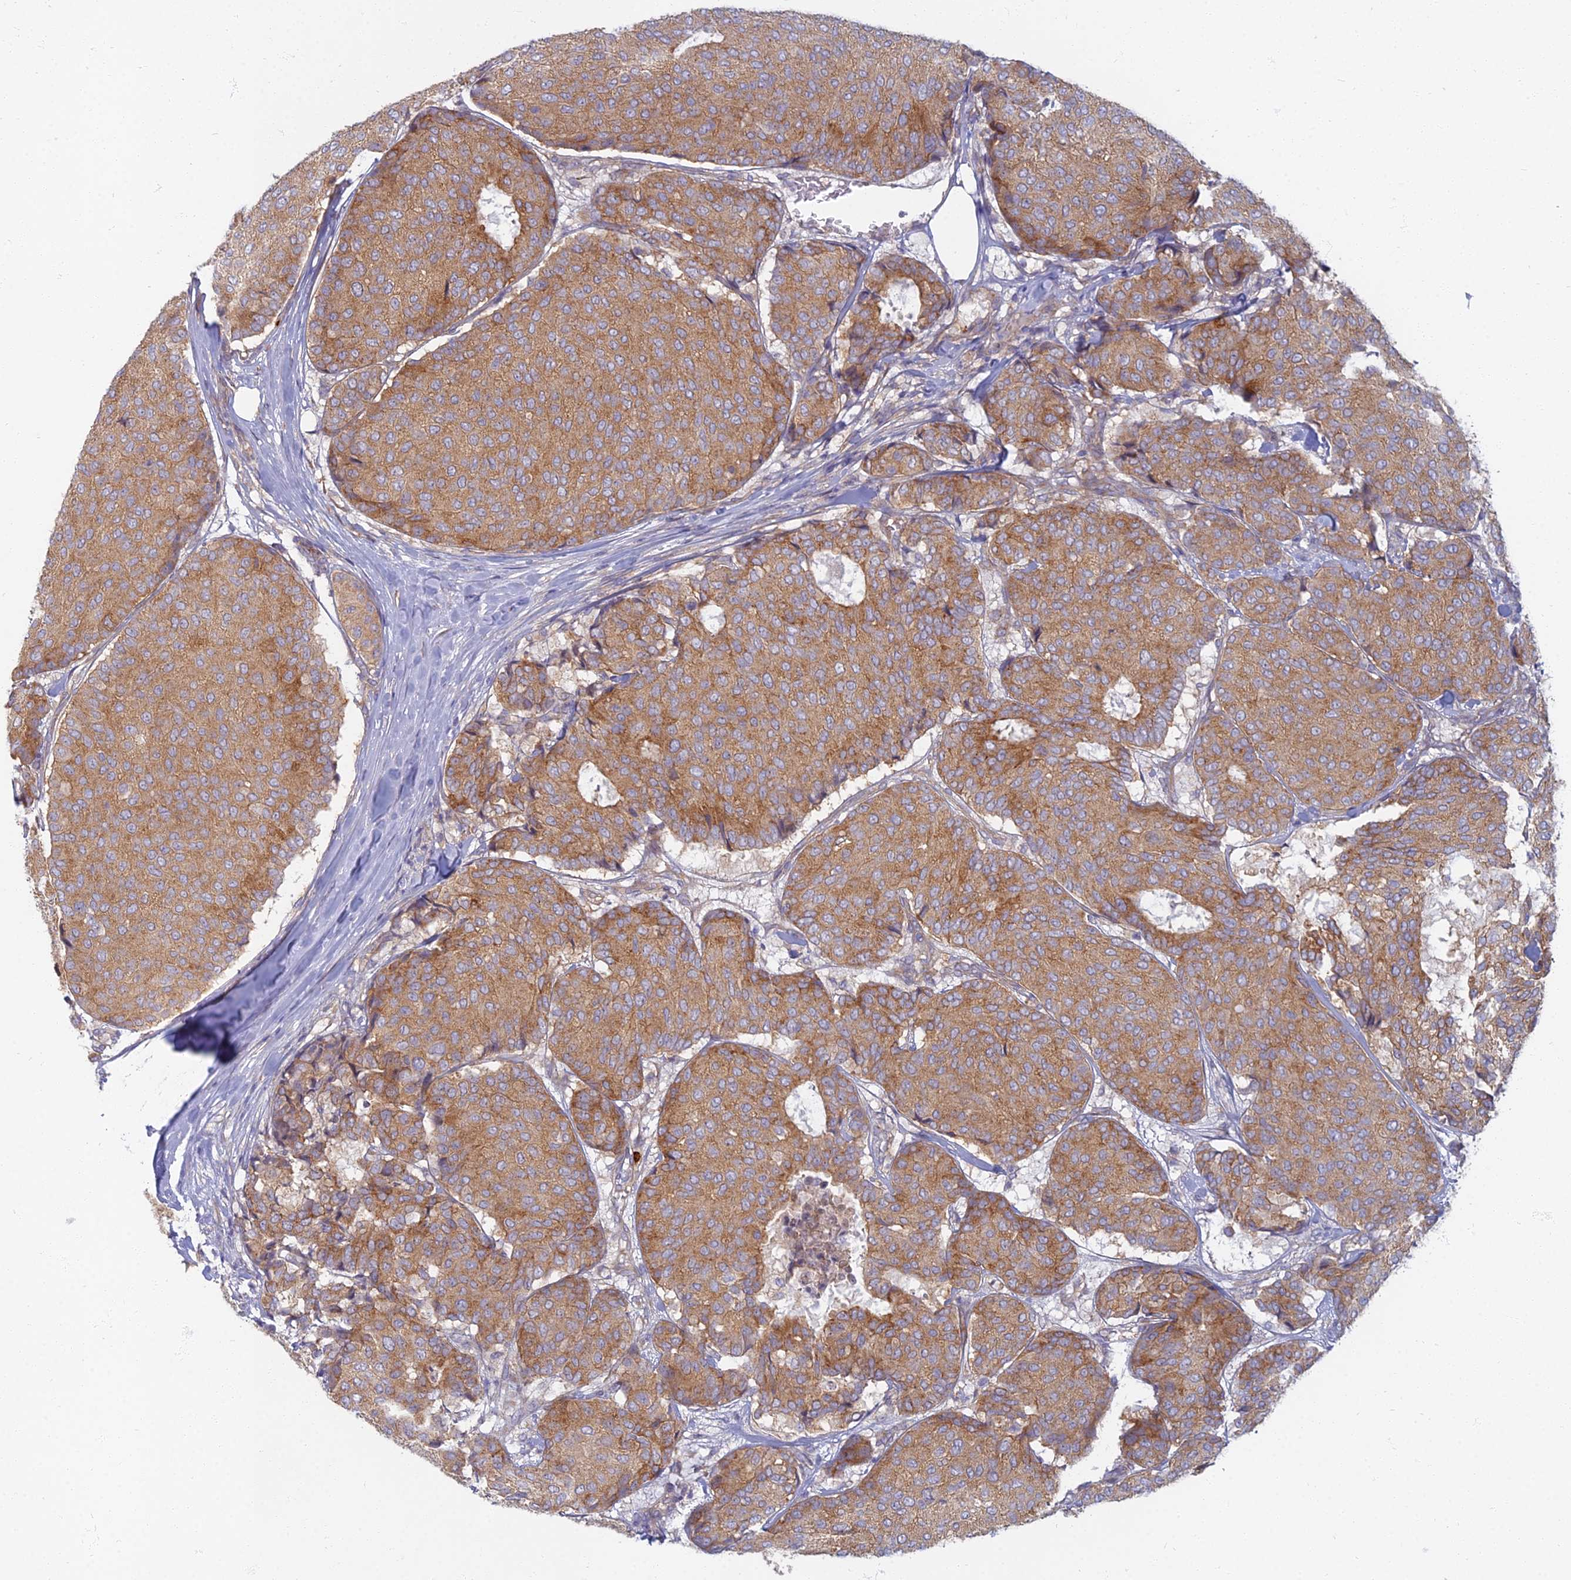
{"staining": {"intensity": "moderate", "quantity": ">75%", "location": "cytoplasmic/membranous"}, "tissue": "breast cancer", "cell_type": "Tumor cells", "image_type": "cancer", "snomed": [{"axis": "morphology", "description": "Duct carcinoma"}, {"axis": "topography", "description": "Breast"}], "caption": "The immunohistochemical stain labels moderate cytoplasmic/membranous positivity in tumor cells of breast cancer (infiltrating ductal carcinoma) tissue.", "gene": "PROX2", "patient": {"sex": "female", "age": 75}}